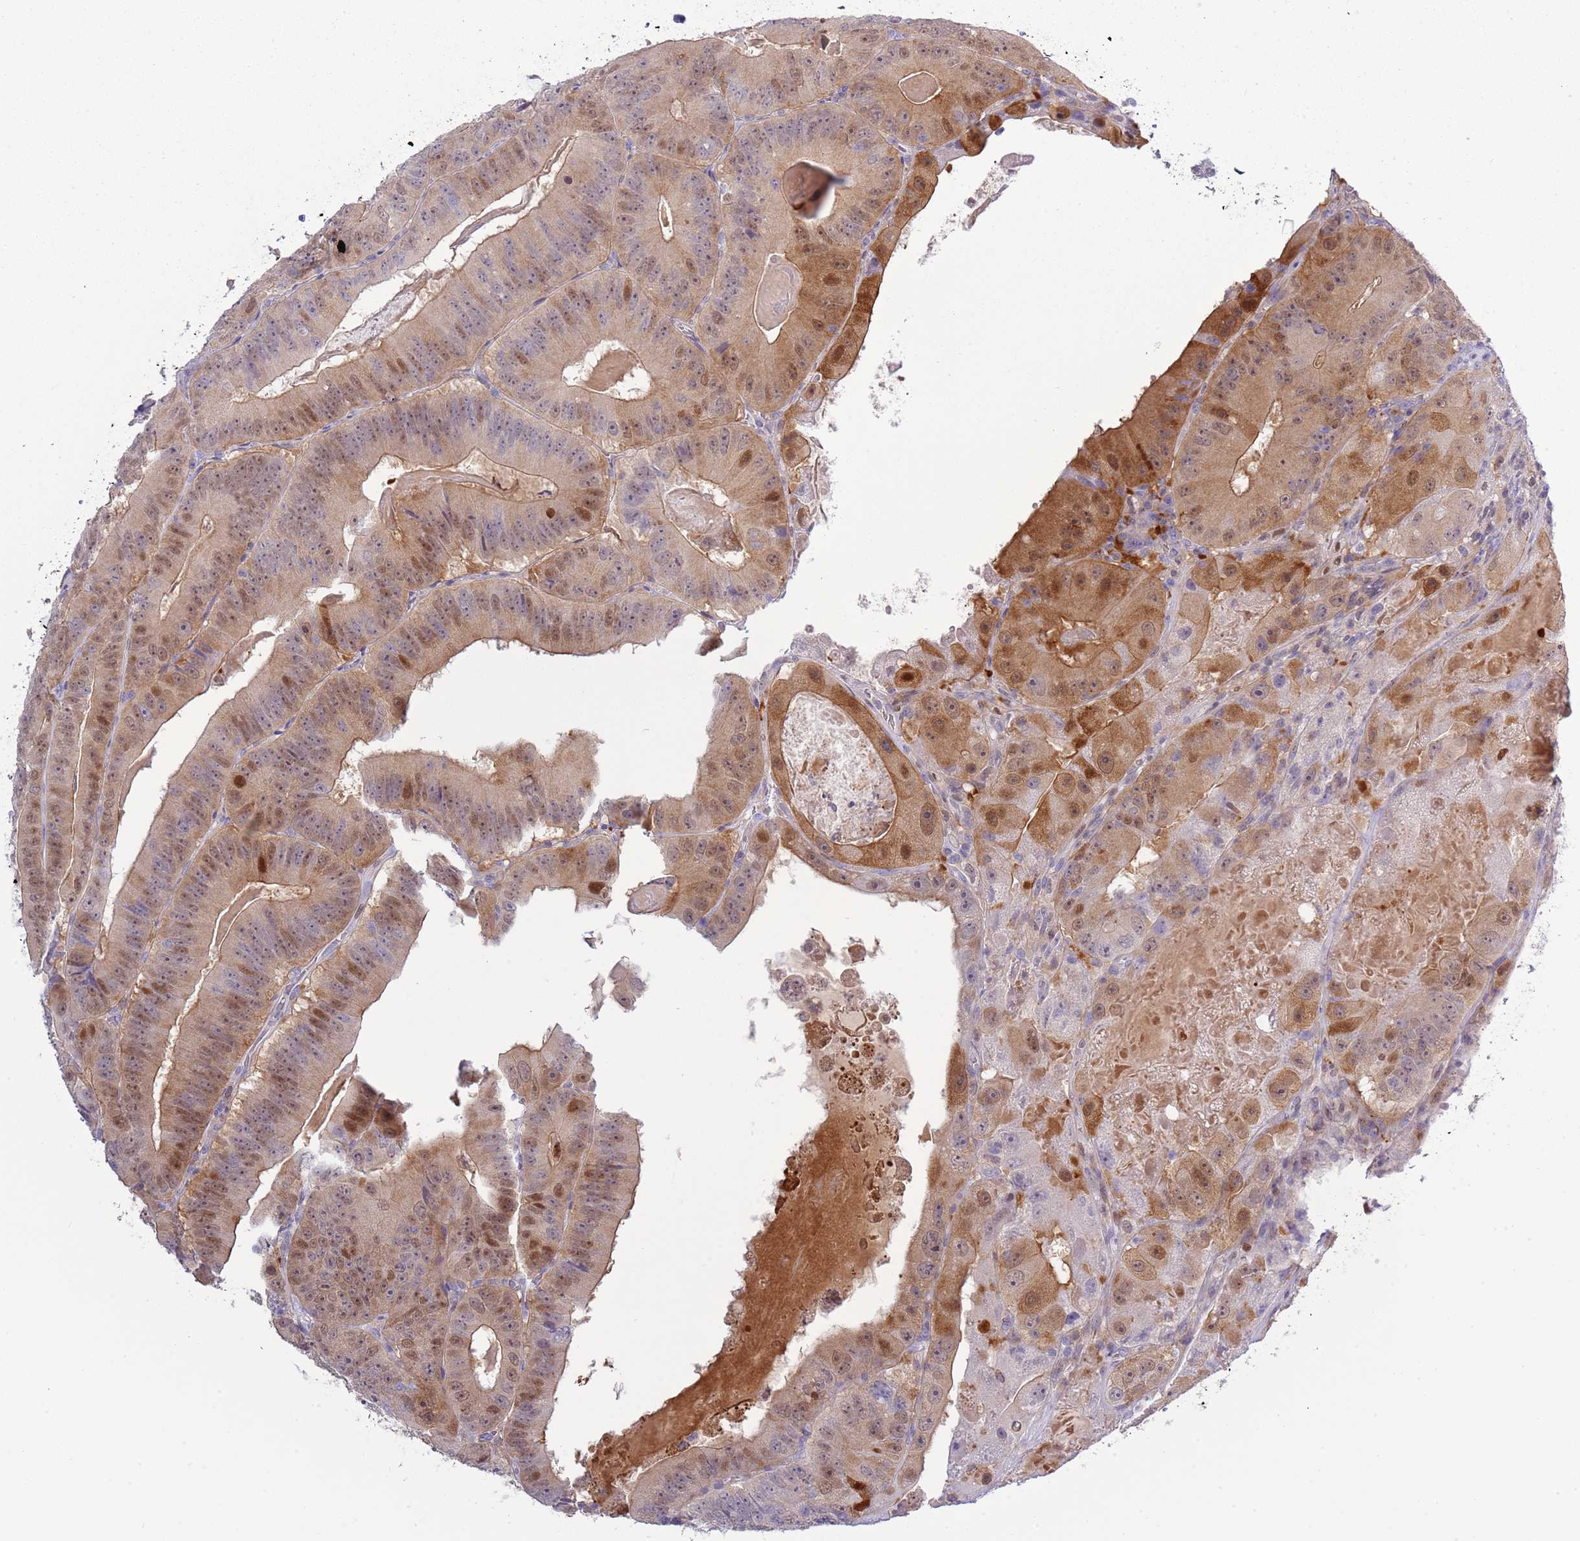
{"staining": {"intensity": "moderate", "quantity": "25%-75%", "location": "cytoplasmic/membranous,nuclear"}, "tissue": "colorectal cancer", "cell_type": "Tumor cells", "image_type": "cancer", "snomed": [{"axis": "morphology", "description": "Adenocarcinoma, NOS"}, {"axis": "topography", "description": "Colon"}], "caption": "Immunohistochemical staining of colorectal cancer displays medium levels of moderate cytoplasmic/membranous and nuclear protein expression in about 25%-75% of tumor cells.", "gene": "NBPF6", "patient": {"sex": "female", "age": 86}}